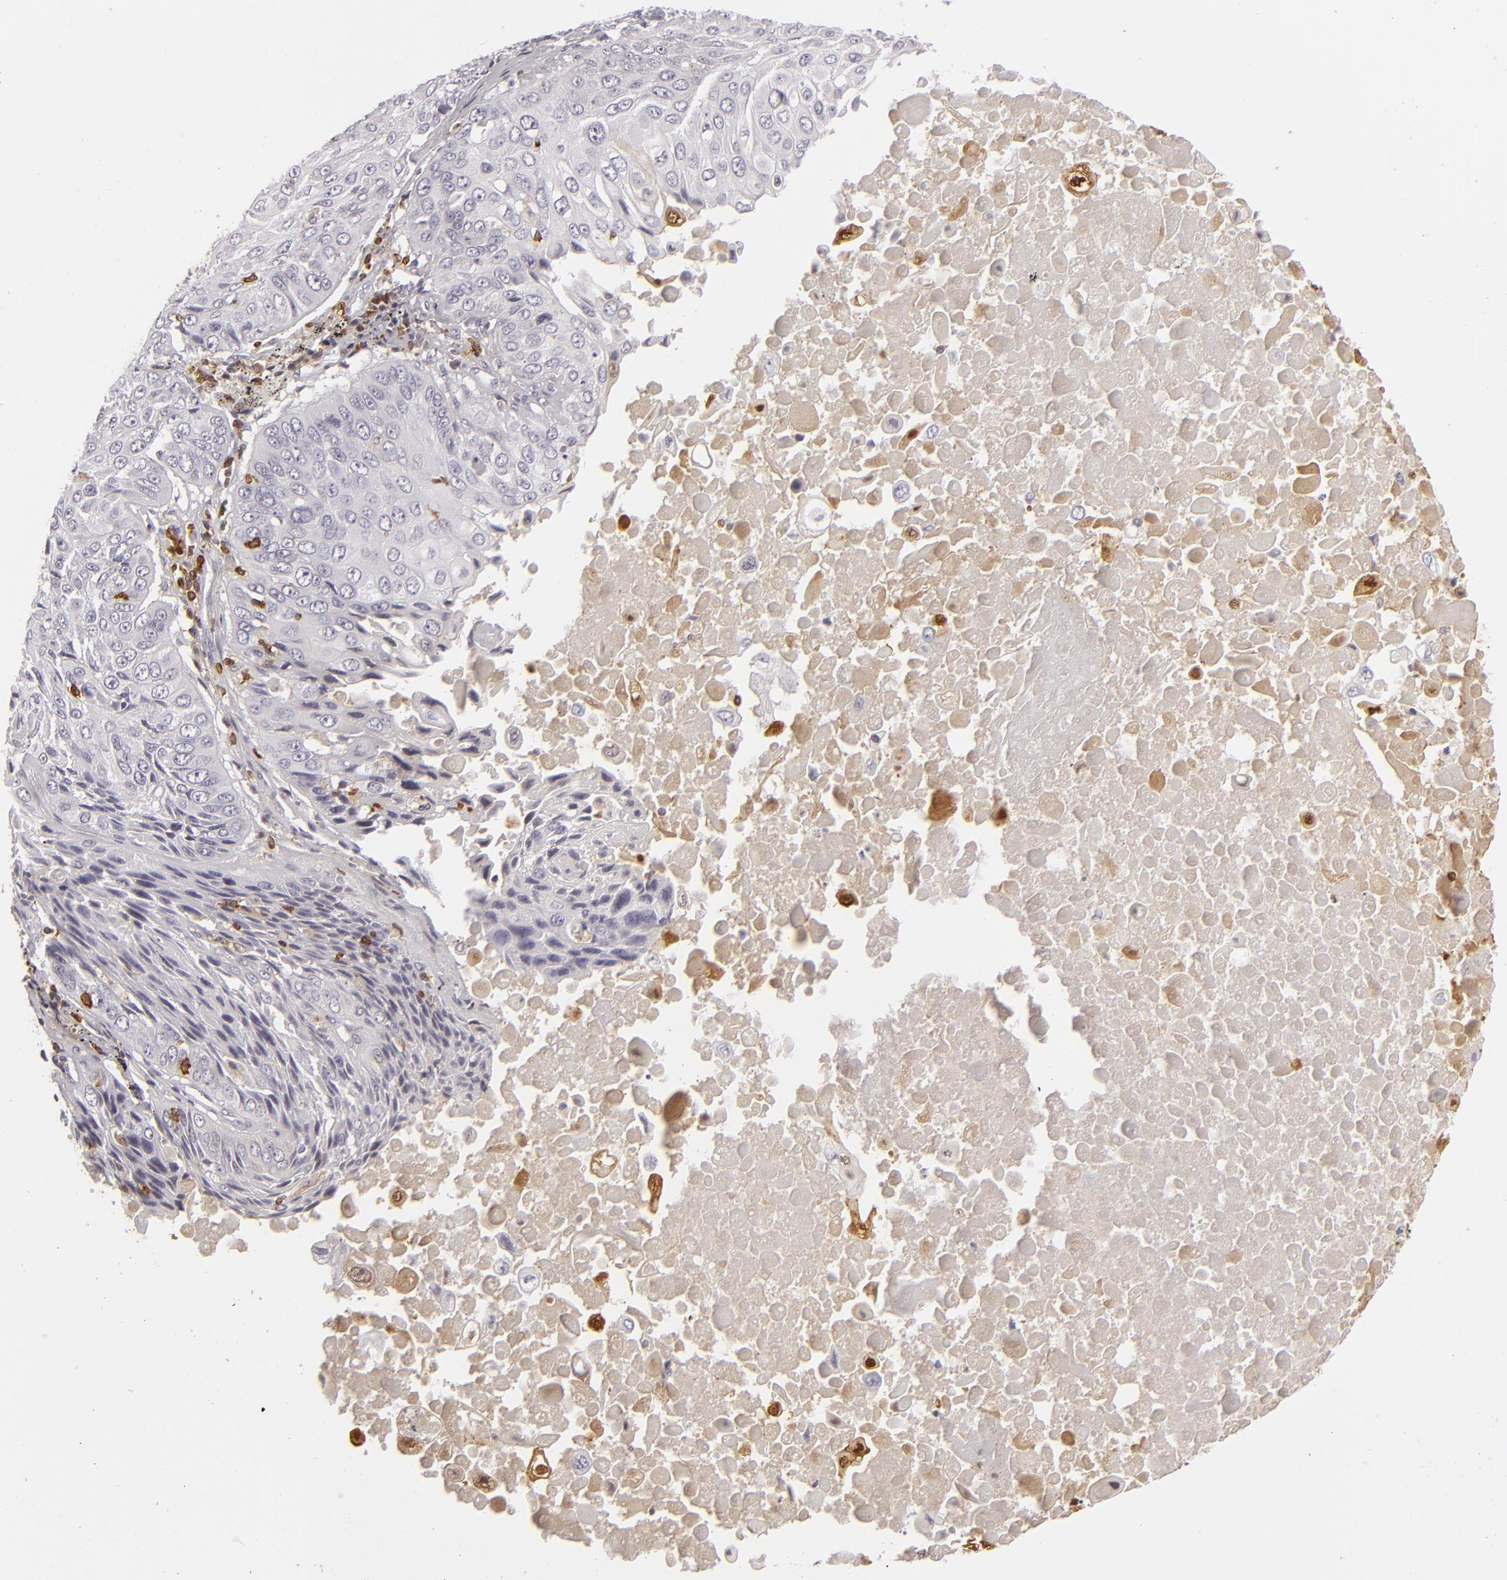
{"staining": {"intensity": "negative", "quantity": "none", "location": "none"}, "tissue": "lung cancer", "cell_type": "Tumor cells", "image_type": "cancer", "snomed": [{"axis": "morphology", "description": "Adenocarcinoma, NOS"}, {"axis": "topography", "description": "Lung"}], "caption": "An immunohistochemistry micrograph of lung cancer is shown. There is no staining in tumor cells of lung cancer. (DAB (3,3'-diaminobenzidine) immunohistochemistry (IHC), high magnification).", "gene": "APOBEC3G", "patient": {"sex": "male", "age": 60}}